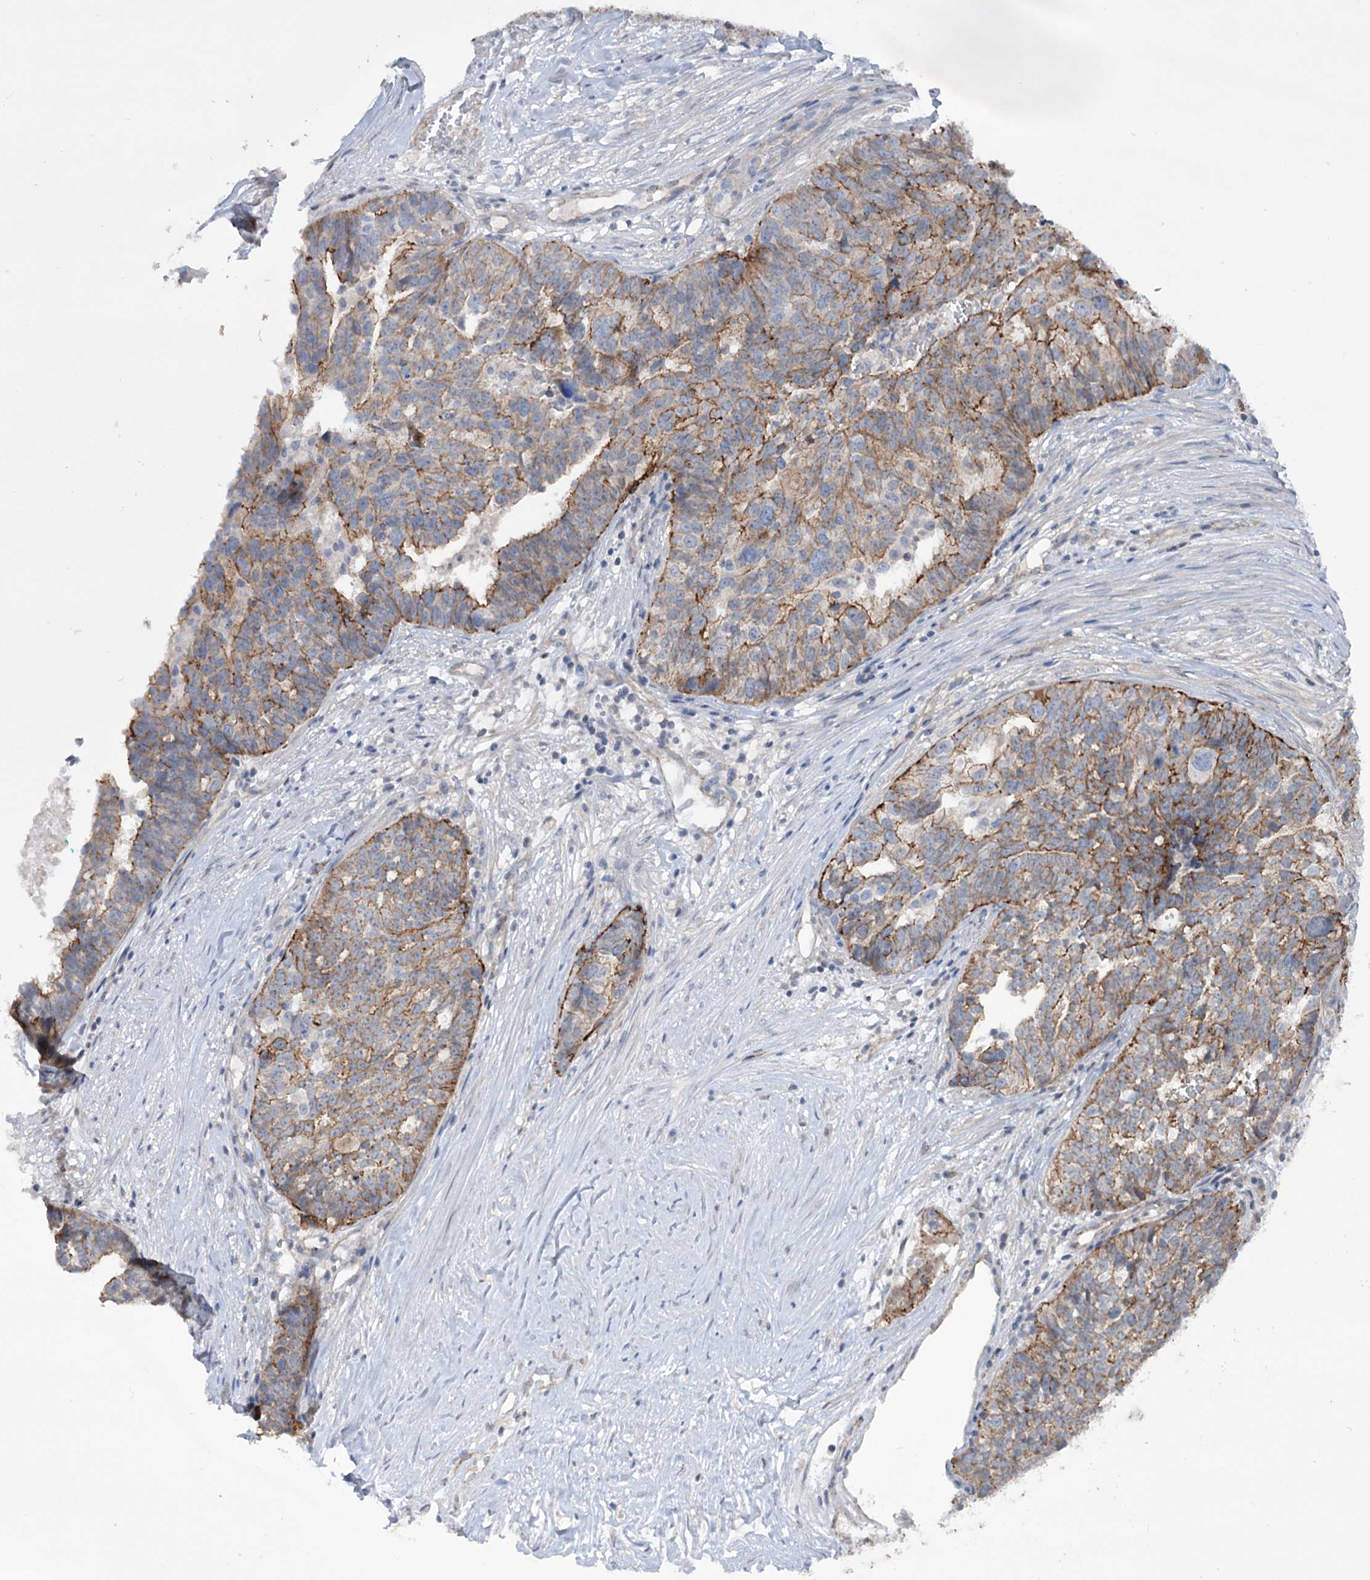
{"staining": {"intensity": "moderate", "quantity": "25%-75%", "location": "cytoplasmic/membranous"}, "tissue": "ovarian cancer", "cell_type": "Tumor cells", "image_type": "cancer", "snomed": [{"axis": "morphology", "description": "Cystadenocarcinoma, serous, NOS"}, {"axis": "topography", "description": "Ovary"}], "caption": "A medium amount of moderate cytoplasmic/membranous expression is identified in about 25%-75% of tumor cells in ovarian serous cystadenocarcinoma tissue.", "gene": "TRIM71", "patient": {"sex": "female", "age": 59}}